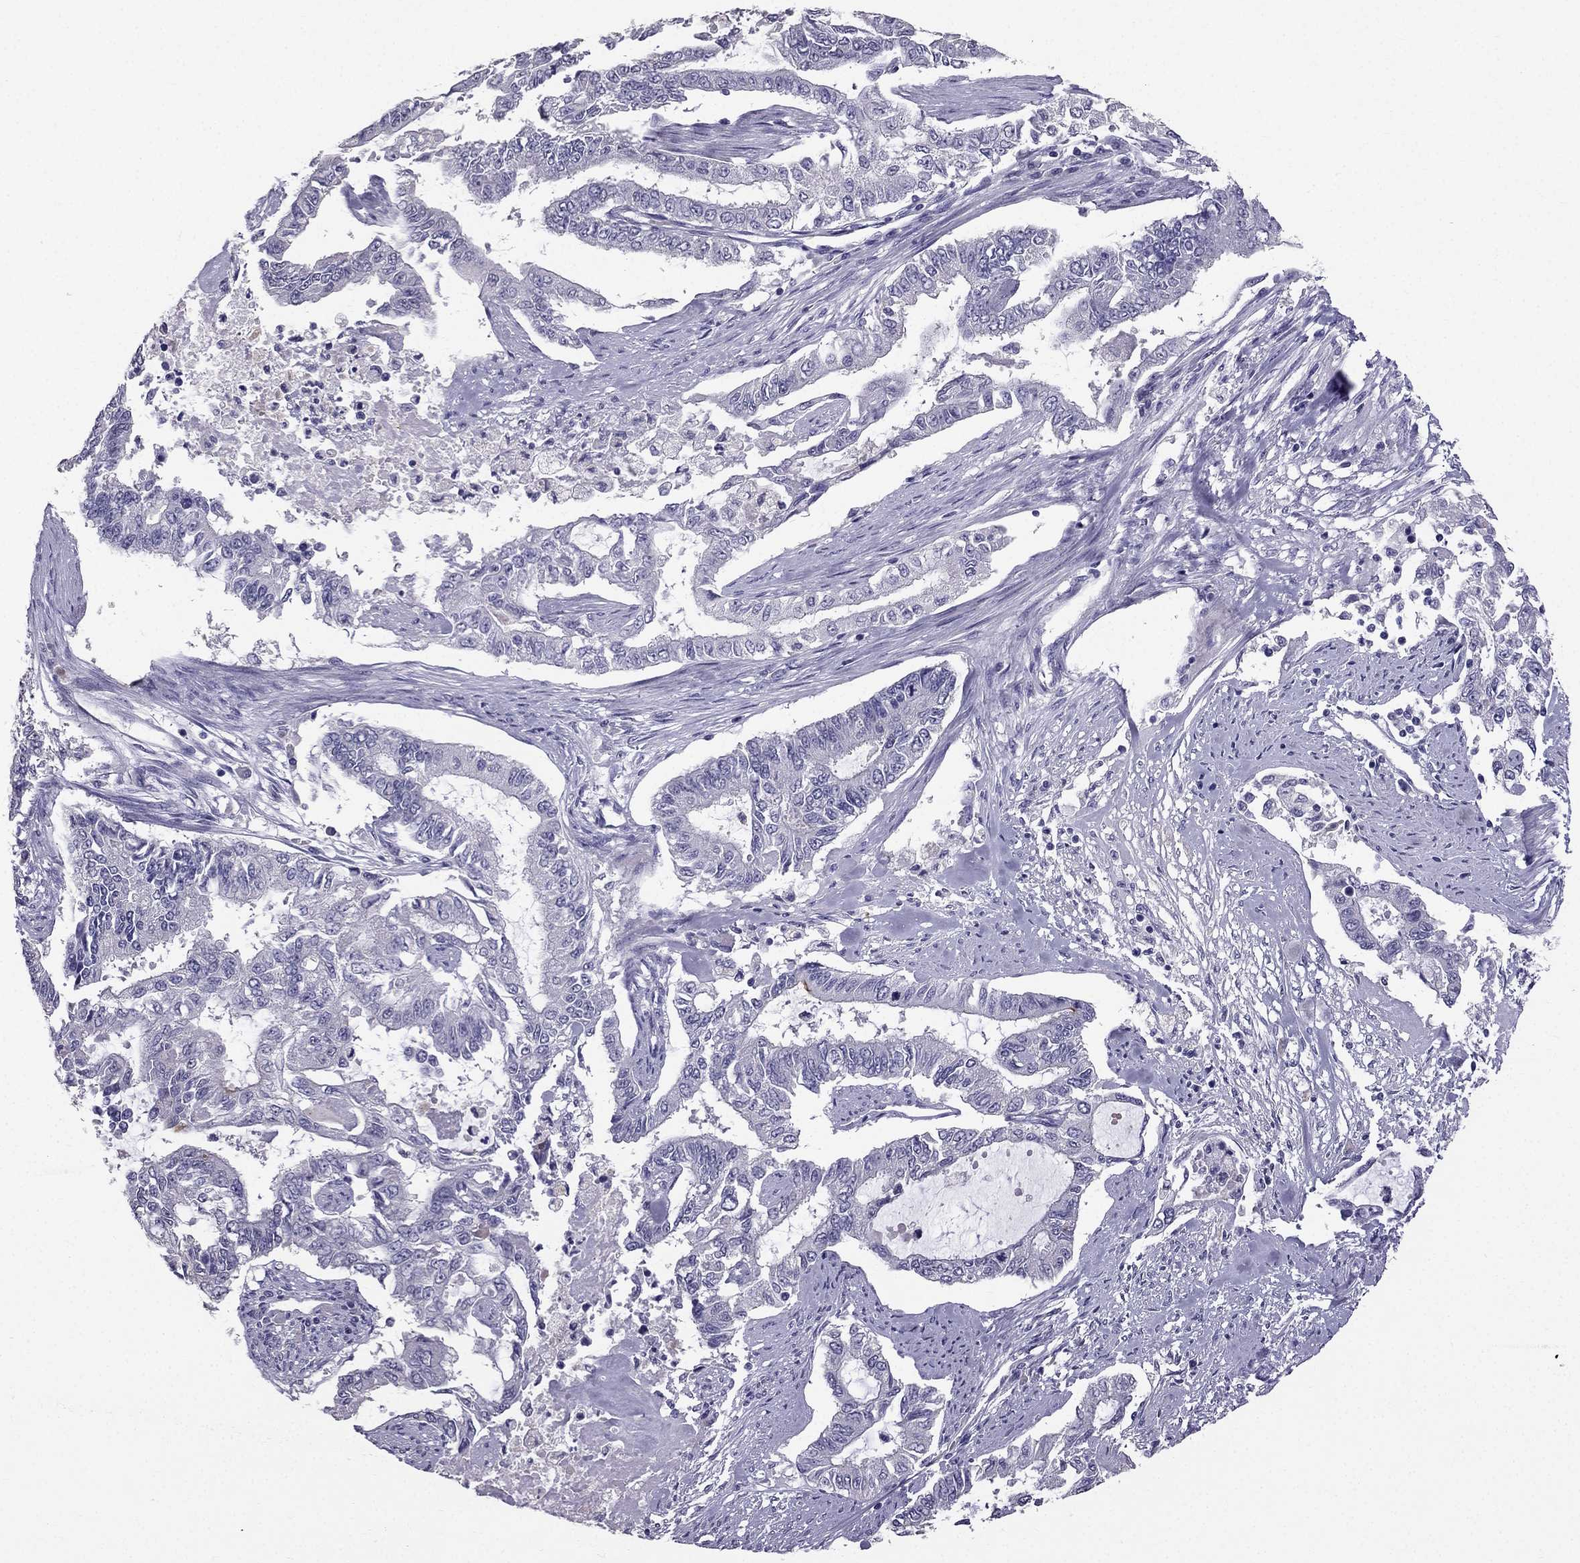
{"staining": {"intensity": "negative", "quantity": "none", "location": "none"}, "tissue": "endometrial cancer", "cell_type": "Tumor cells", "image_type": "cancer", "snomed": [{"axis": "morphology", "description": "Adenocarcinoma, NOS"}, {"axis": "topography", "description": "Uterus"}], "caption": "An immunohistochemistry histopathology image of endometrial cancer (adenocarcinoma) is shown. There is no staining in tumor cells of endometrial cancer (adenocarcinoma).", "gene": "SCG5", "patient": {"sex": "female", "age": 59}}